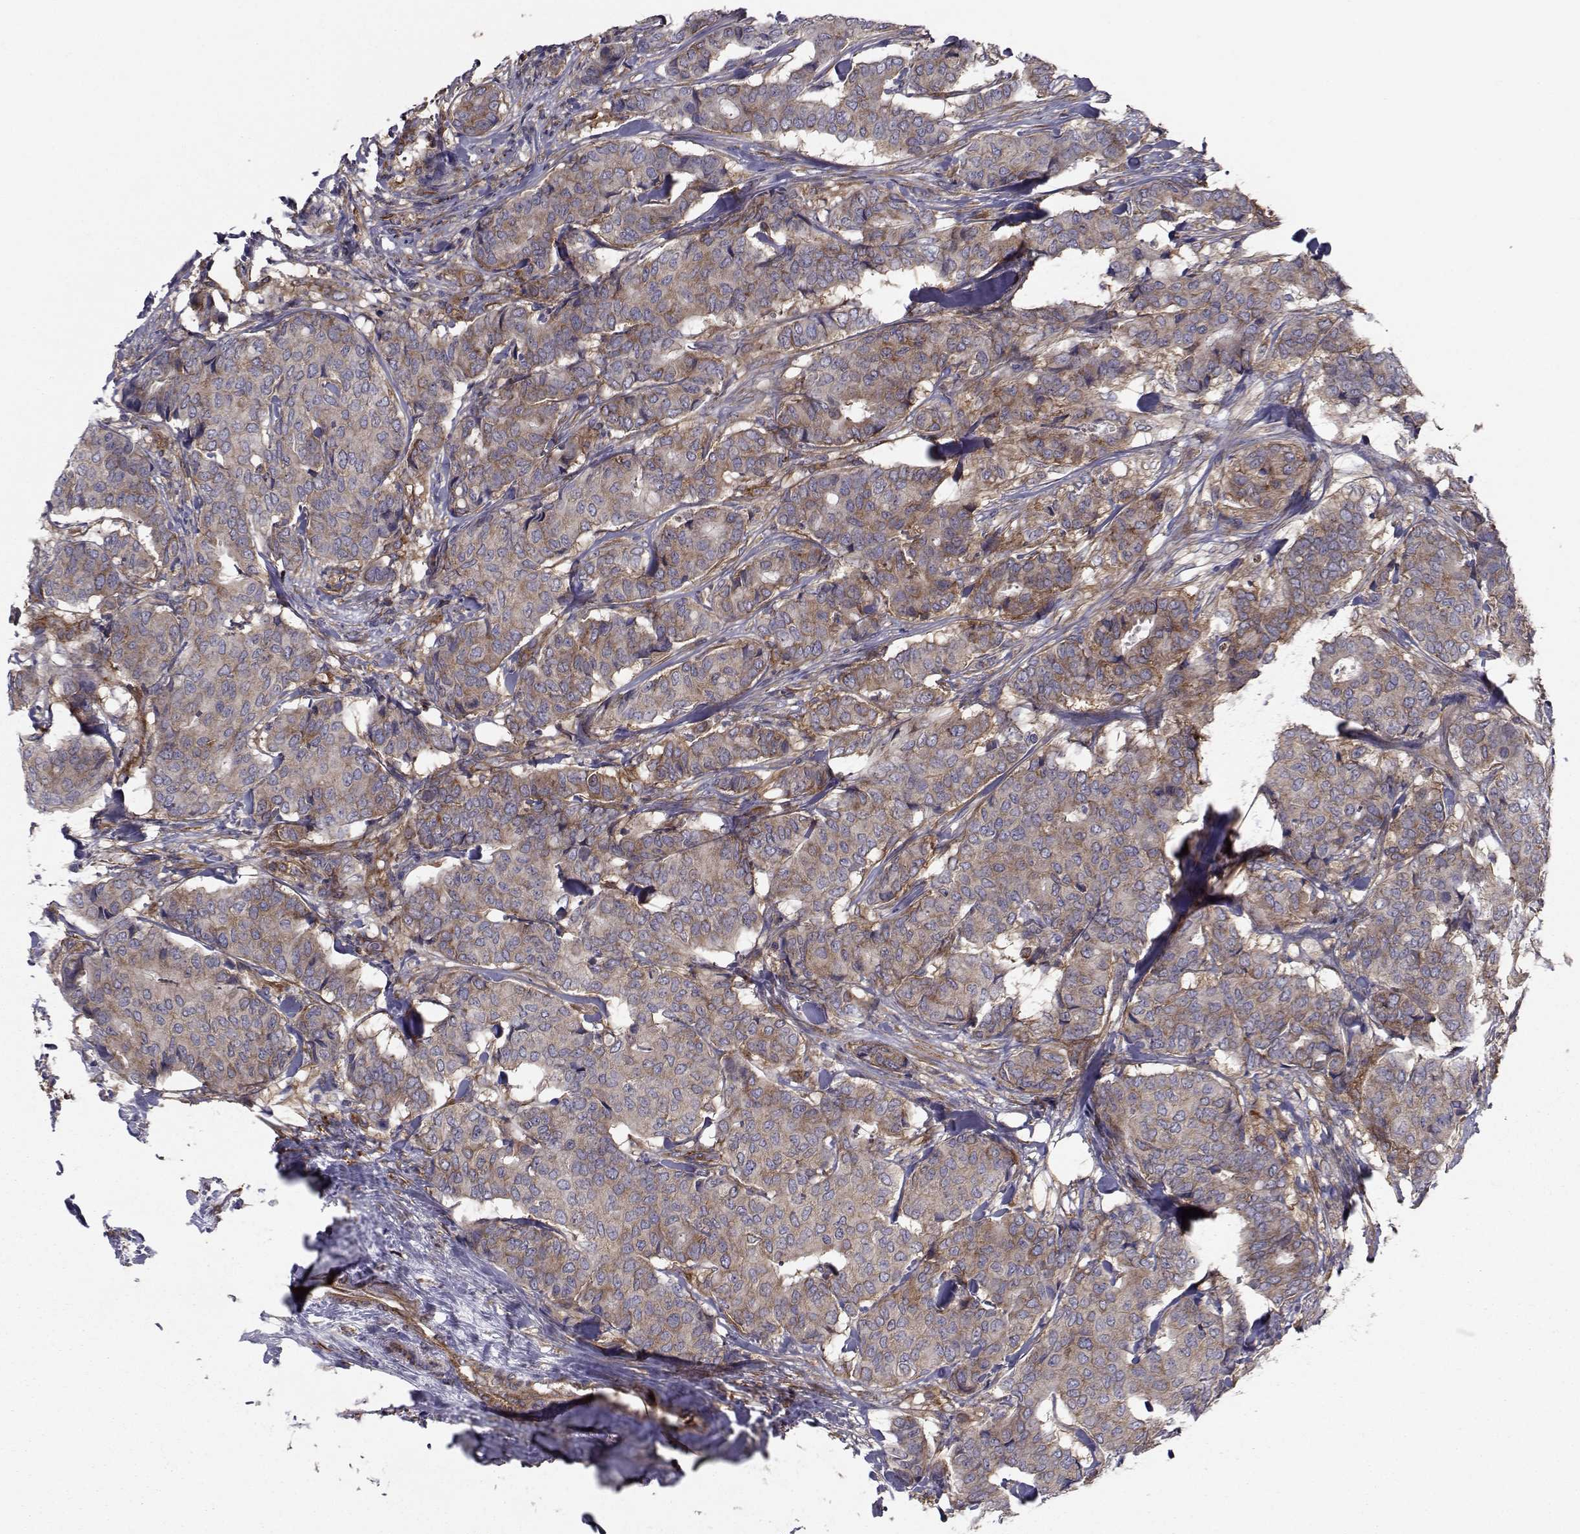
{"staining": {"intensity": "moderate", "quantity": "25%-75%", "location": "cytoplasmic/membranous"}, "tissue": "breast cancer", "cell_type": "Tumor cells", "image_type": "cancer", "snomed": [{"axis": "morphology", "description": "Duct carcinoma"}, {"axis": "topography", "description": "Breast"}], "caption": "The image exhibits staining of breast cancer, revealing moderate cytoplasmic/membranous protein staining (brown color) within tumor cells.", "gene": "TRIP10", "patient": {"sex": "female", "age": 75}}